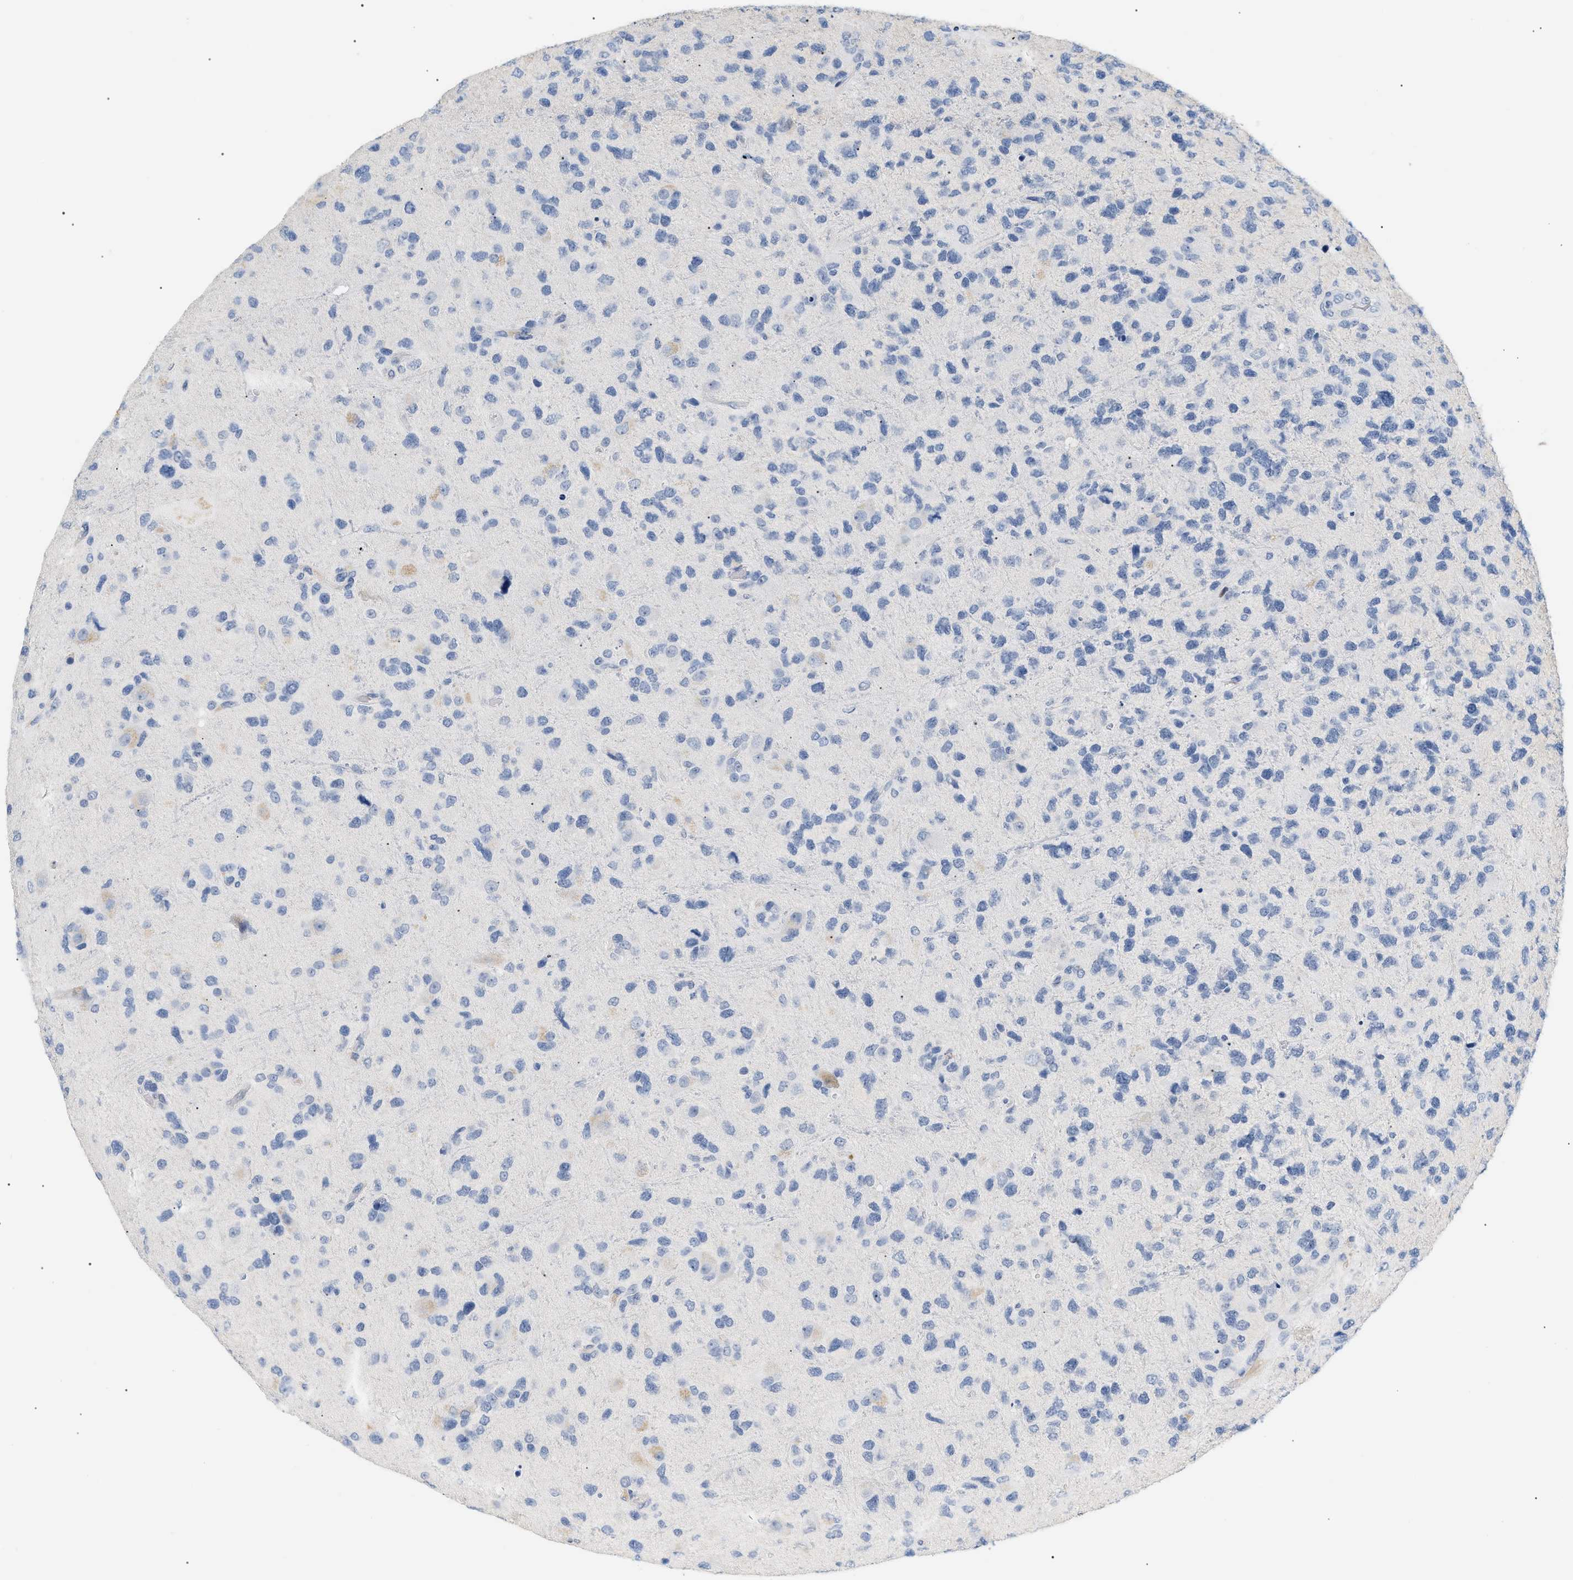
{"staining": {"intensity": "negative", "quantity": "none", "location": "none"}, "tissue": "glioma", "cell_type": "Tumor cells", "image_type": "cancer", "snomed": [{"axis": "morphology", "description": "Glioma, malignant, High grade"}, {"axis": "topography", "description": "Brain"}], "caption": "An immunohistochemistry micrograph of glioma is shown. There is no staining in tumor cells of glioma. Brightfield microscopy of immunohistochemistry (IHC) stained with DAB (3,3'-diaminobenzidine) (brown) and hematoxylin (blue), captured at high magnification.", "gene": "CFH", "patient": {"sex": "female", "age": 58}}